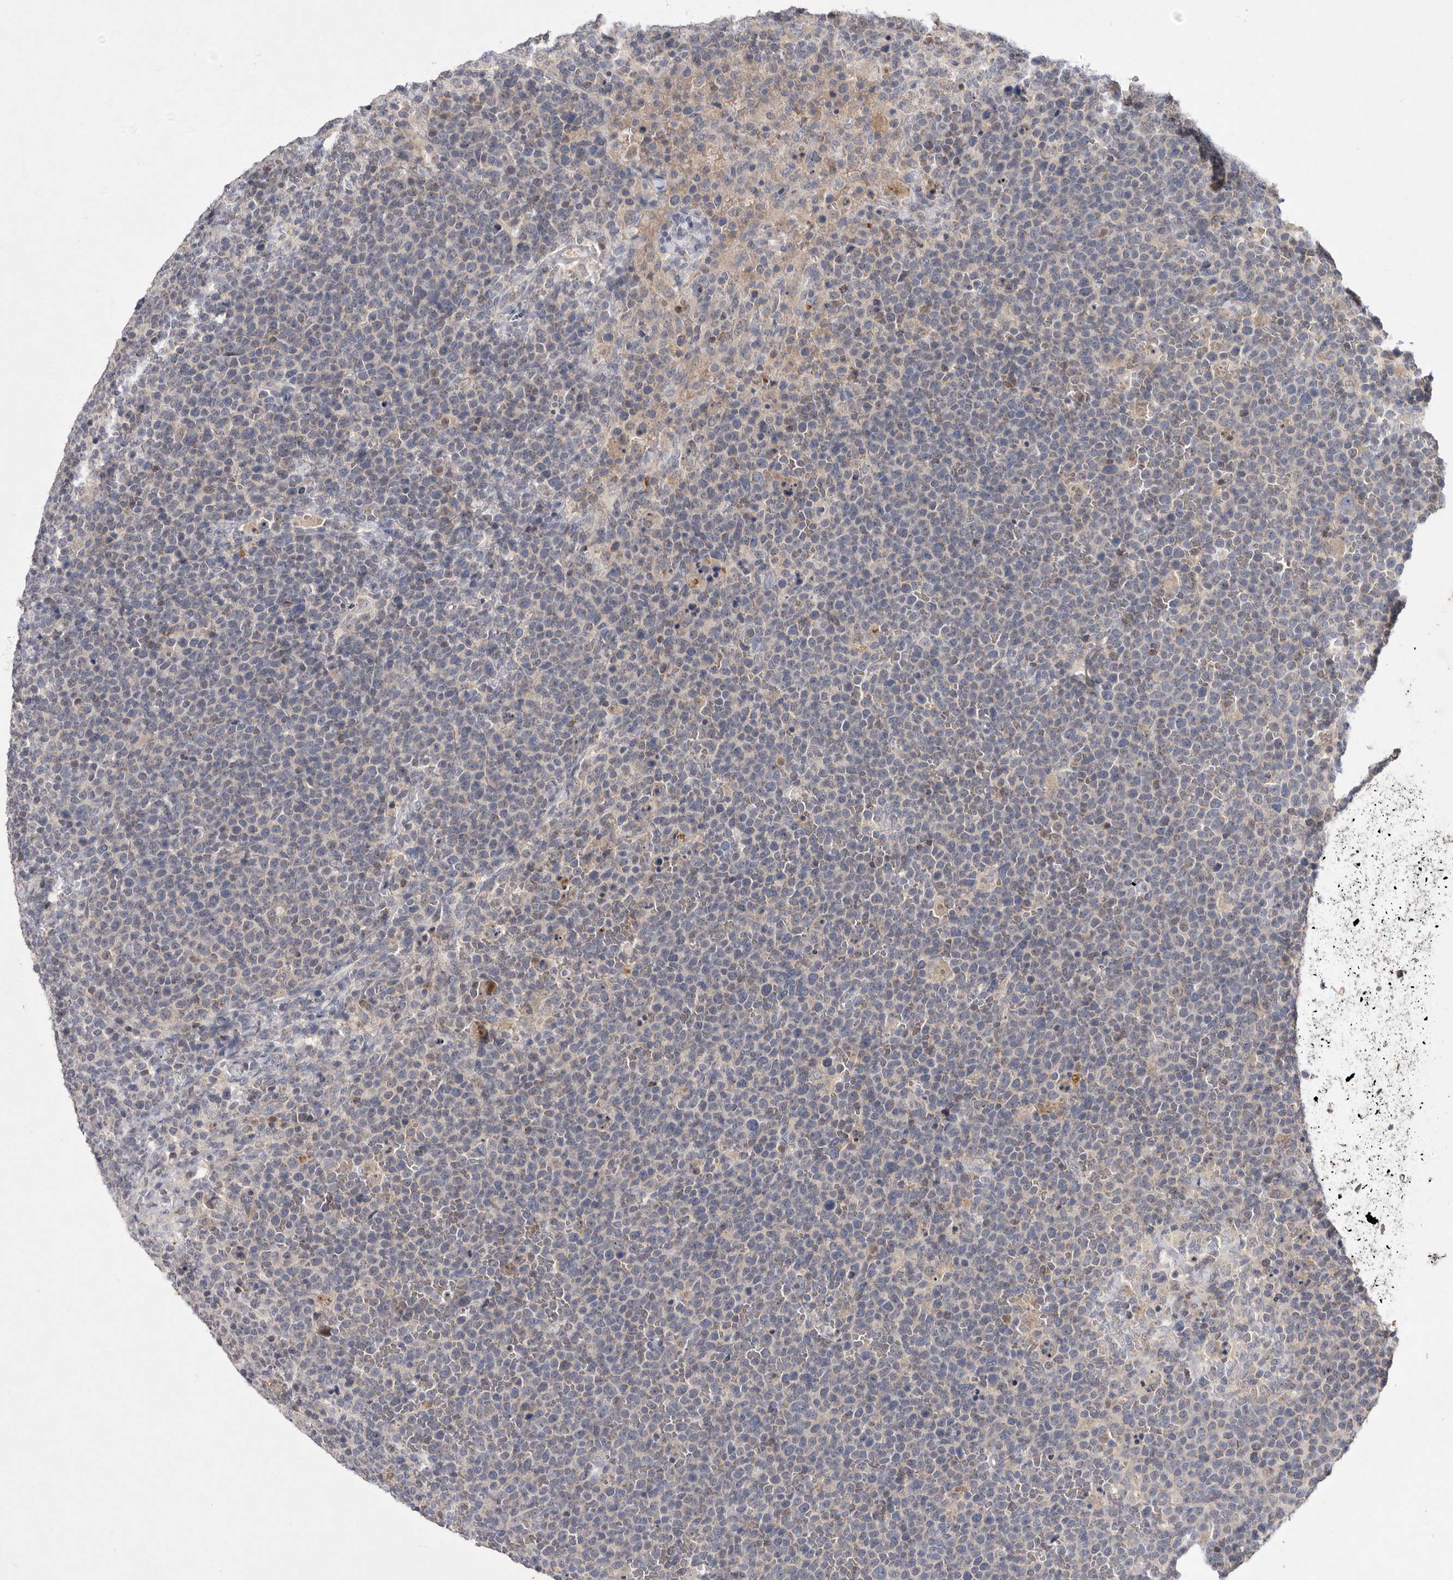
{"staining": {"intensity": "negative", "quantity": "none", "location": "none"}, "tissue": "lymphoma", "cell_type": "Tumor cells", "image_type": "cancer", "snomed": [{"axis": "morphology", "description": "Malignant lymphoma, non-Hodgkin's type, High grade"}, {"axis": "topography", "description": "Lymph node"}], "caption": "This is an immunohistochemistry (IHC) micrograph of human lymphoma. There is no expression in tumor cells.", "gene": "TNFSF14", "patient": {"sex": "male", "age": 61}}